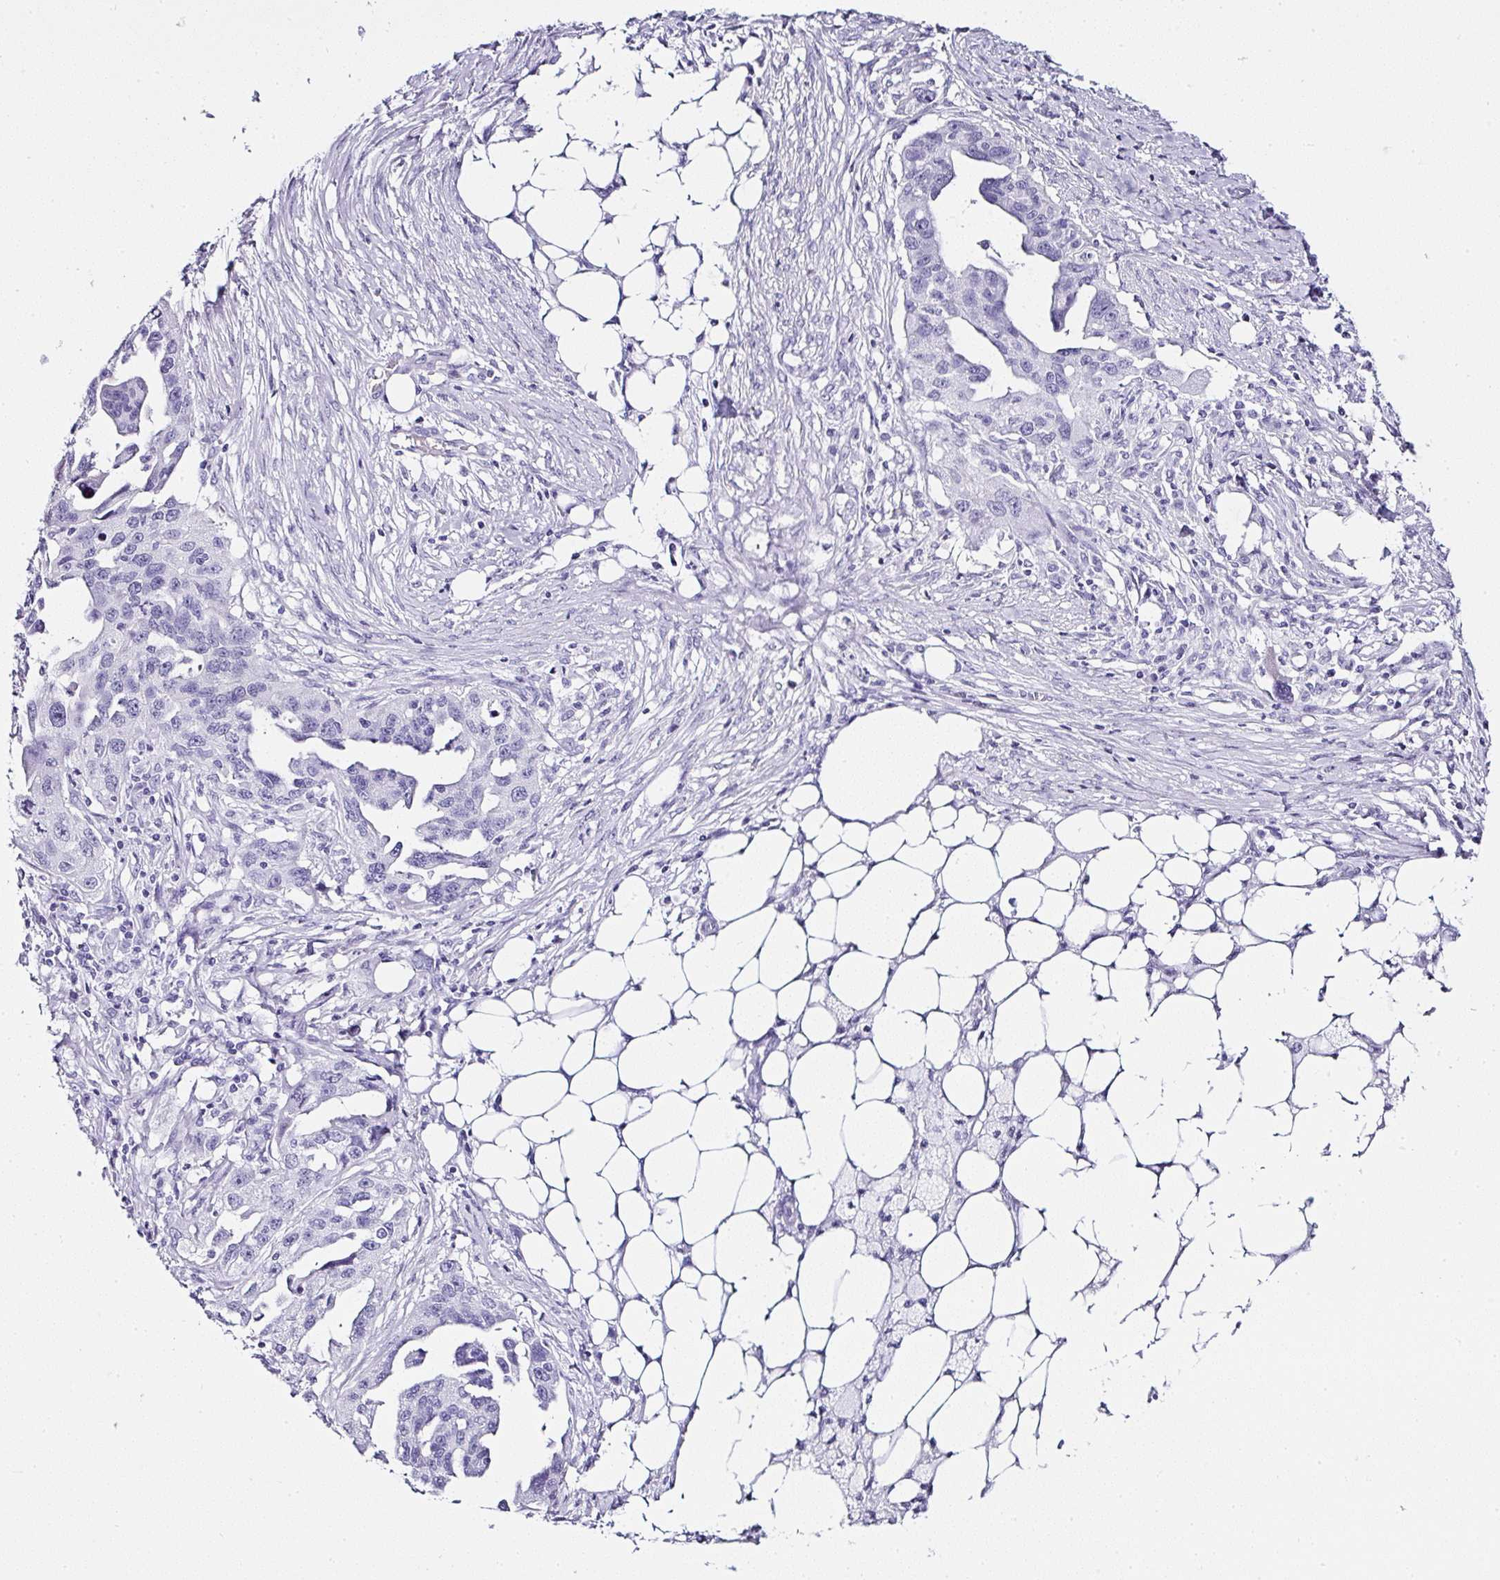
{"staining": {"intensity": "negative", "quantity": "none", "location": "none"}, "tissue": "ovarian cancer", "cell_type": "Tumor cells", "image_type": "cancer", "snomed": [{"axis": "morphology", "description": "Carcinoma, endometroid"}, {"axis": "morphology", "description": "Cystadenocarcinoma, serous, NOS"}, {"axis": "topography", "description": "Ovary"}], "caption": "DAB (3,3'-diaminobenzidine) immunohistochemical staining of human serous cystadenocarcinoma (ovarian) displays no significant positivity in tumor cells.", "gene": "SERPINB3", "patient": {"sex": "female", "age": 45}}